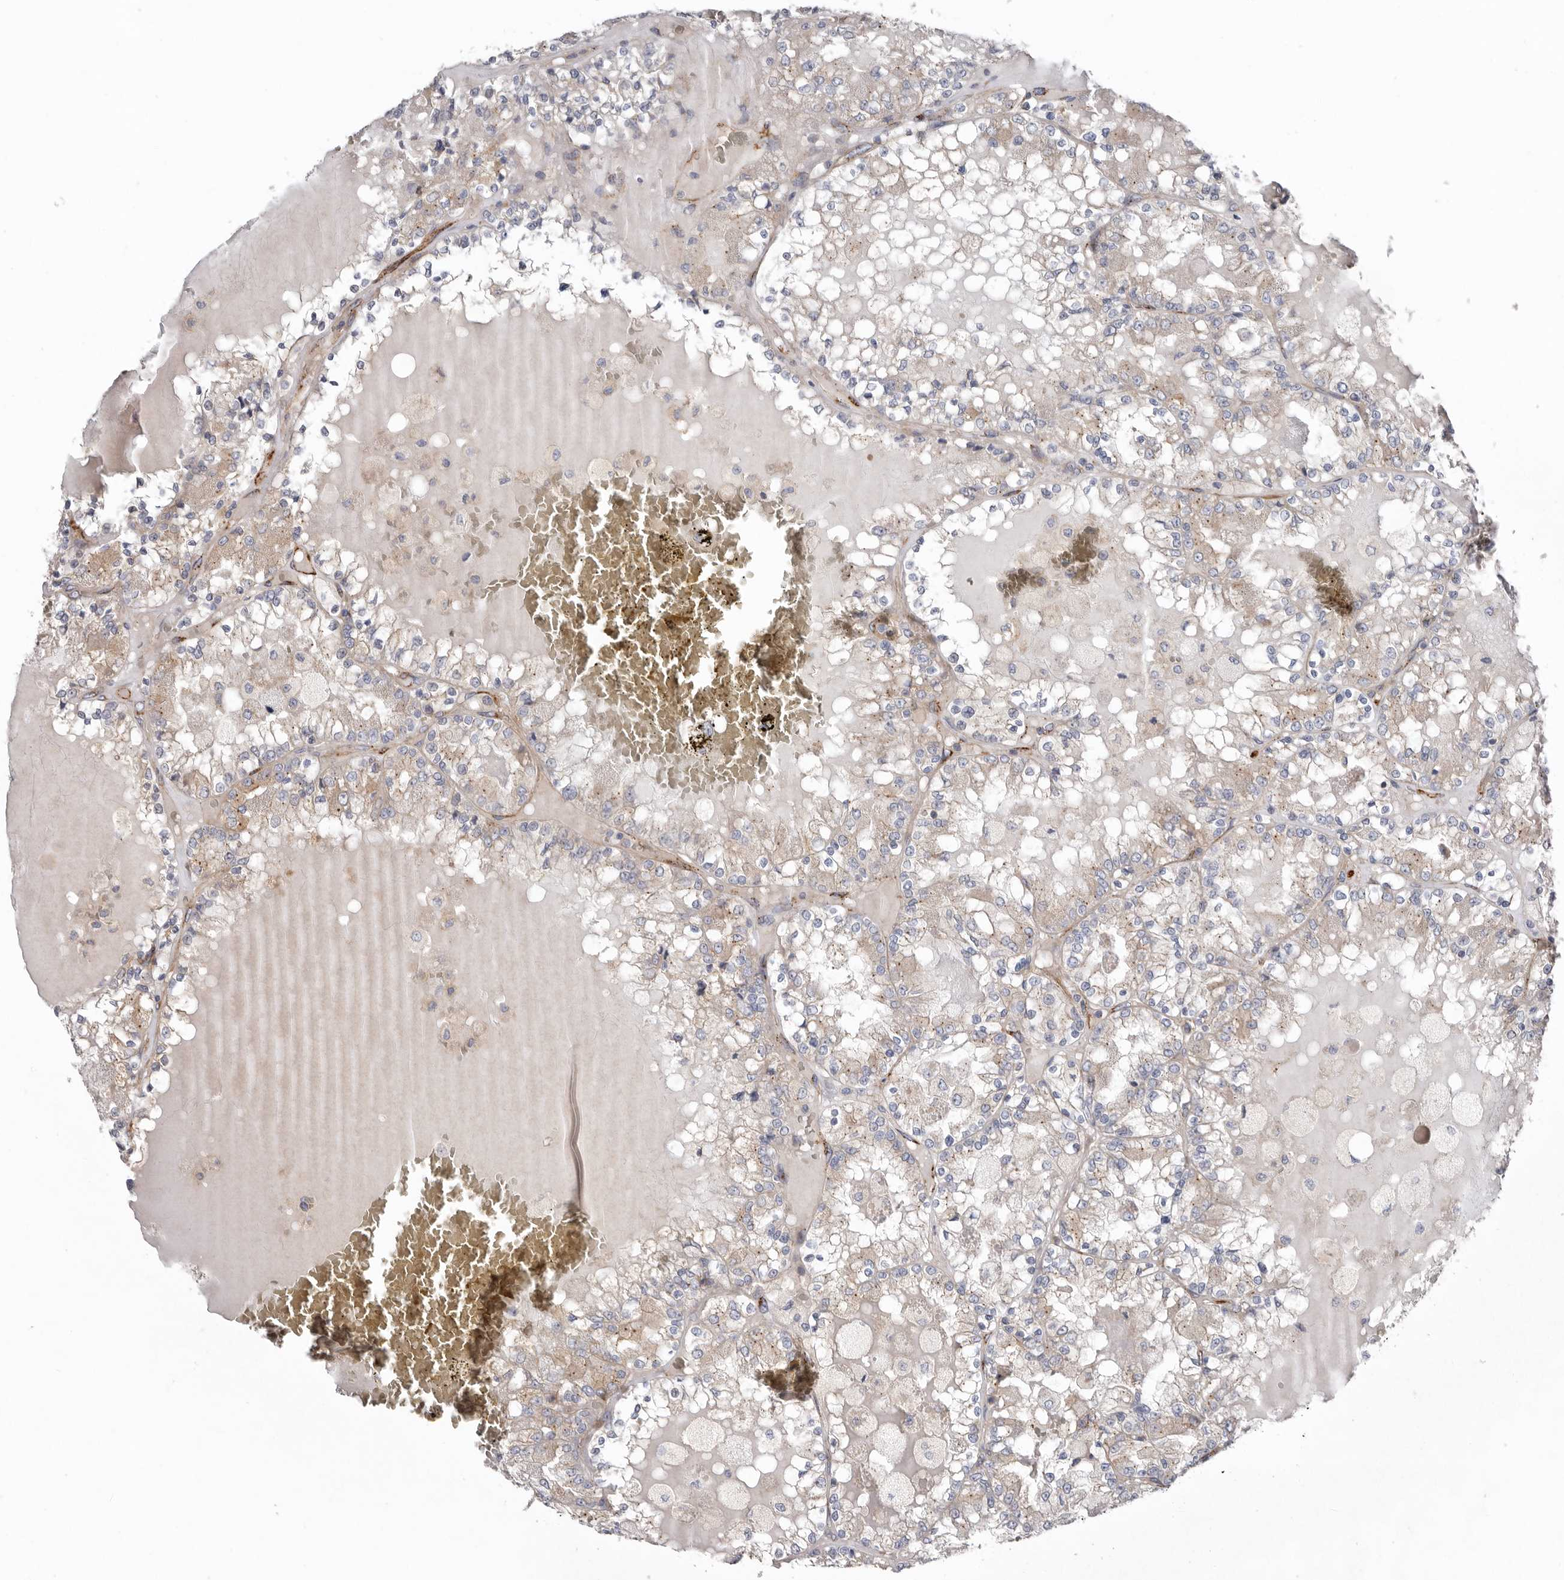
{"staining": {"intensity": "weak", "quantity": "25%-75%", "location": "cytoplasmic/membranous"}, "tissue": "renal cancer", "cell_type": "Tumor cells", "image_type": "cancer", "snomed": [{"axis": "morphology", "description": "Adenocarcinoma, NOS"}, {"axis": "topography", "description": "Kidney"}], "caption": "Renal adenocarcinoma stained for a protein (brown) reveals weak cytoplasmic/membranous positive positivity in about 25%-75% of tumor cells.", "gene": "LUZP1", "patient": {"sex": "female", "age": 56}}